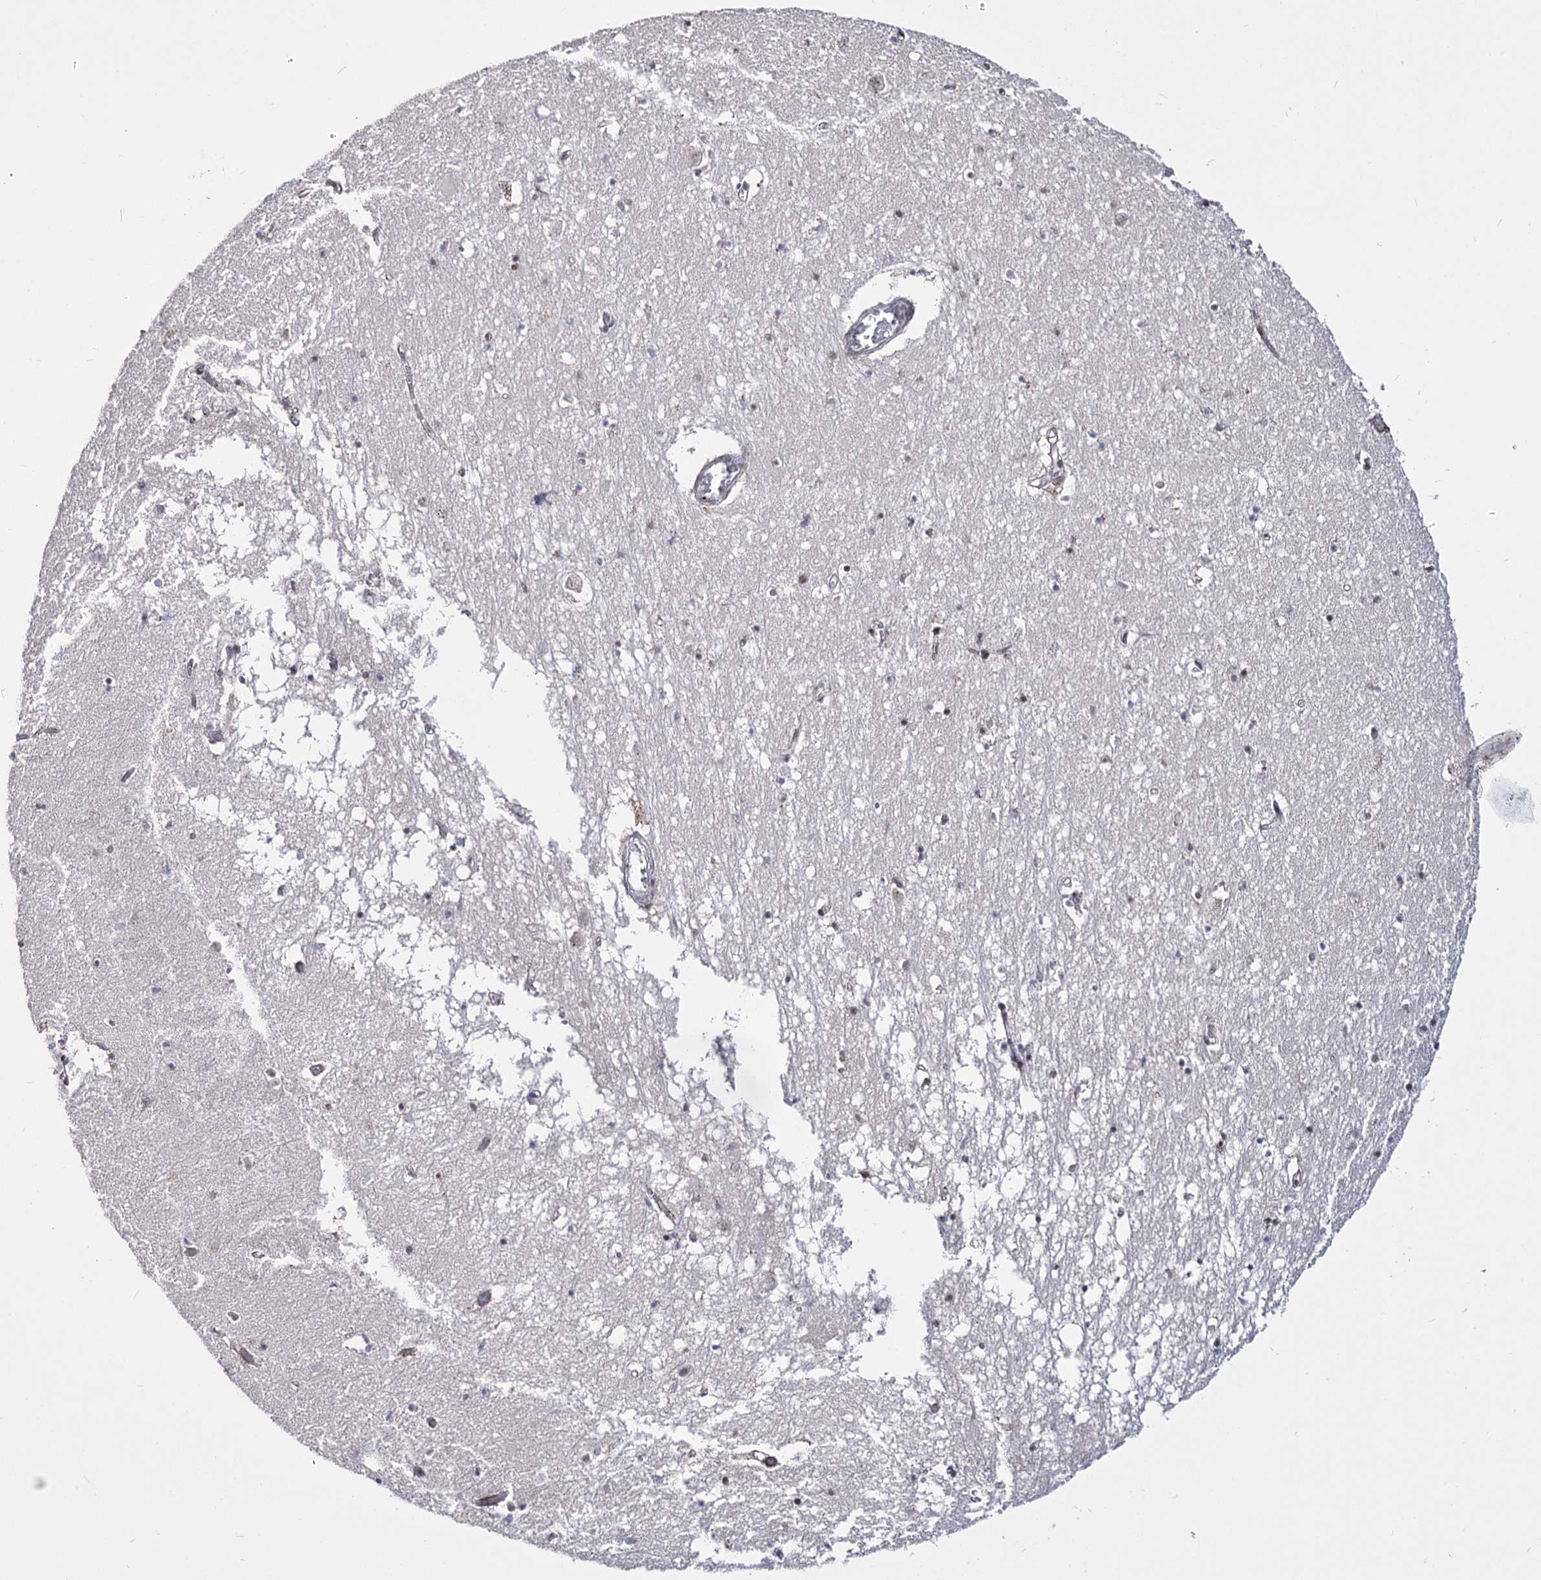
{"staining": {"intensity": "negative", "quantity": "none", "location": "none"}, "tissue": "hippocampus", "cell_type": "Glial cells", "image_type": "normal", "snomed": [{"axis": "morphology", "description": "Normal tissue, NOS"}, {"axis": "topography", "description": "Hippocampus"}], "caption": "Hippocampus stained for a protein using immunohistochemistry shows no positivity glial cells.", "gene": "STOX1", "patient": {"sex": "male", "age": 70}}